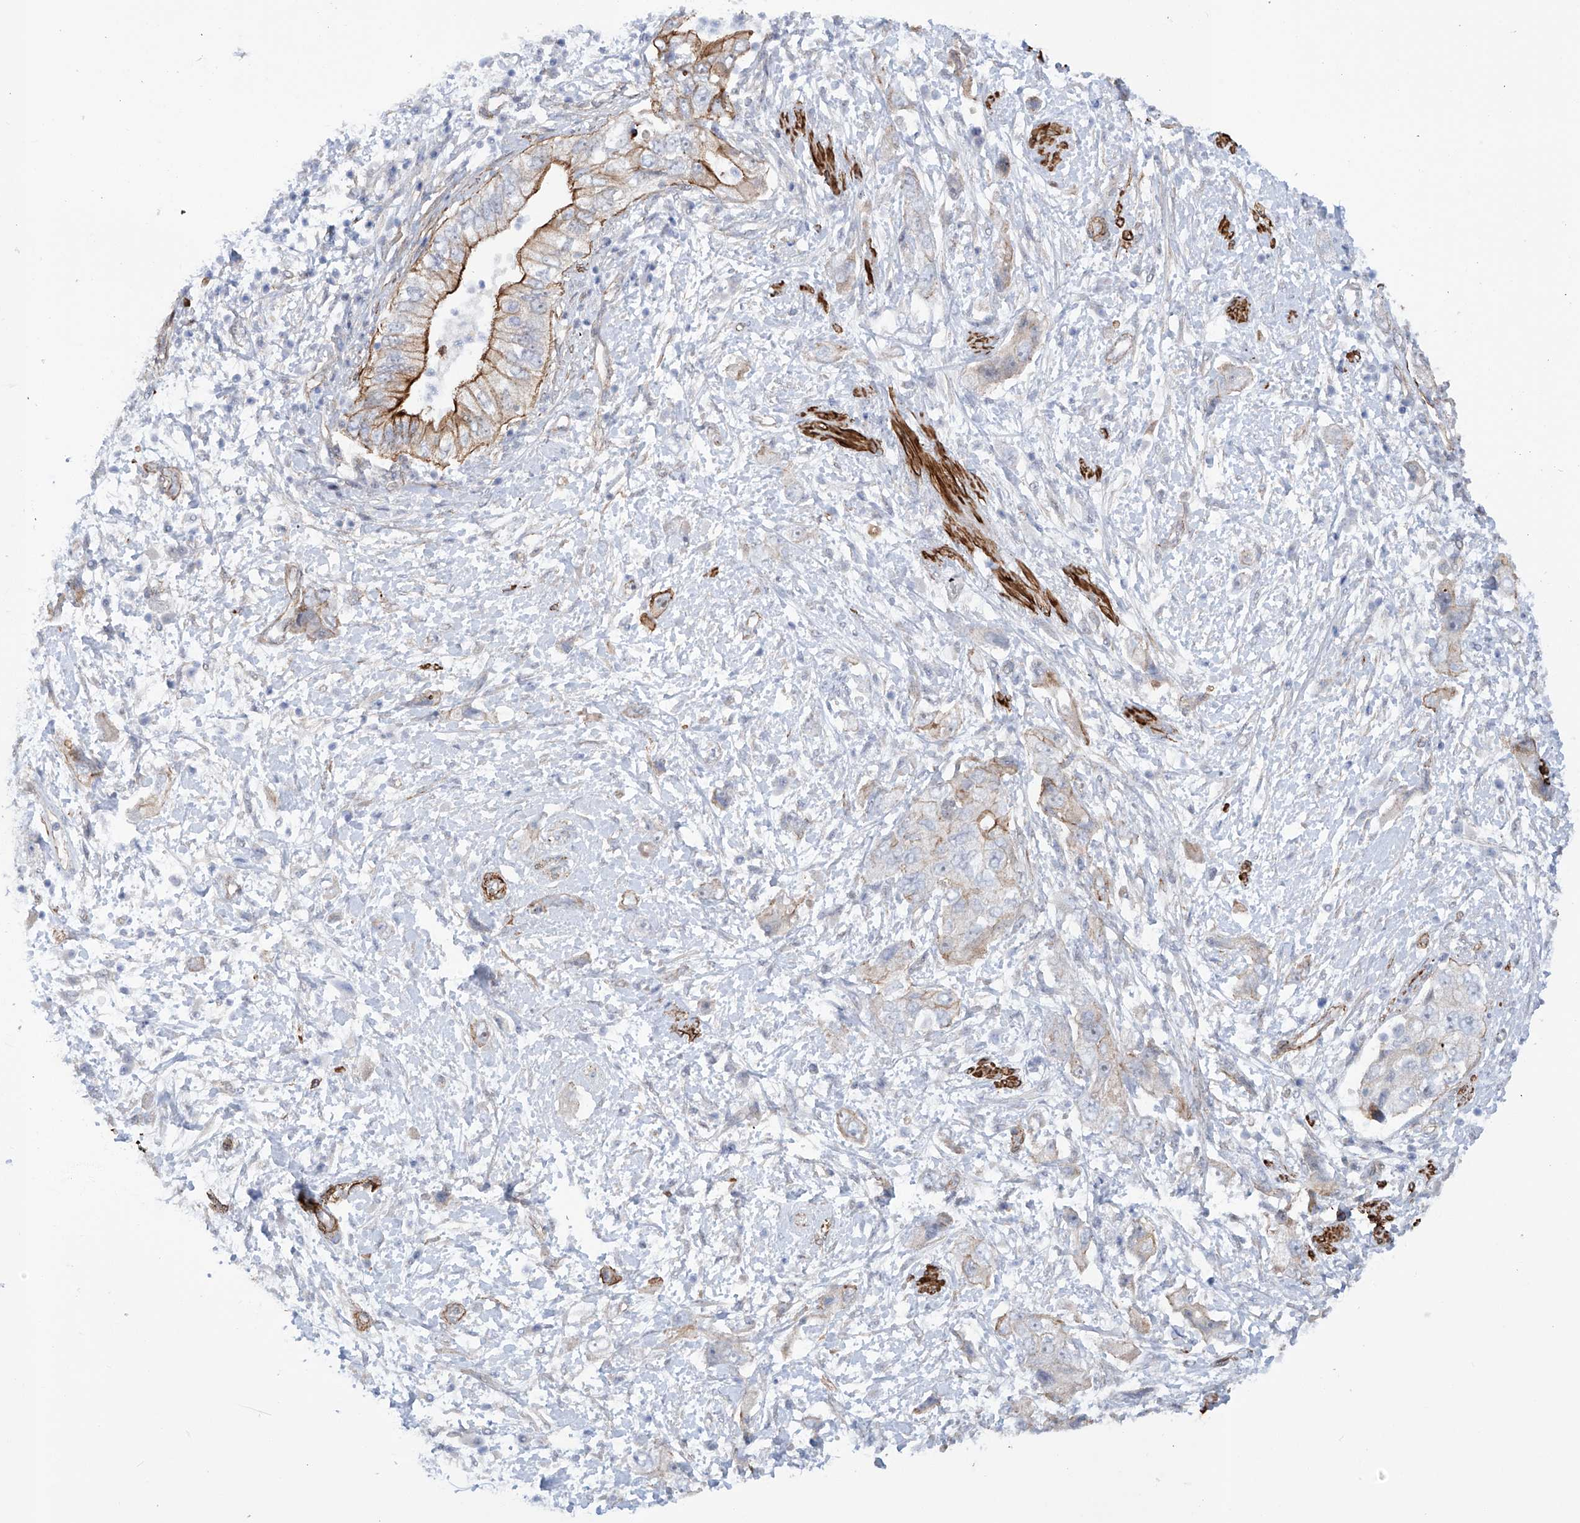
{"staining": {"intensity": "strong", "quantity": "<25%", "location": "cytoplasmic/membranous"}, "tissue": "pancreatic cancer", "cell_type": "Tumor cells", "image_type": "cancer", "snomed": [{"axis": "morphology", "description": "Adenocarcinoma, NOS"}, {"axis": "topography", "description": "Pancreas"}], "caption": "Immunohistochemical staining of human adenocarcinoma (pancreatic) shows medium levels of strong cytoplasmic/membranous protein staining in approximately <25% of tumor cells.", "gene": "ZNF490", "patient": {"sex": "female", "age": 73}}